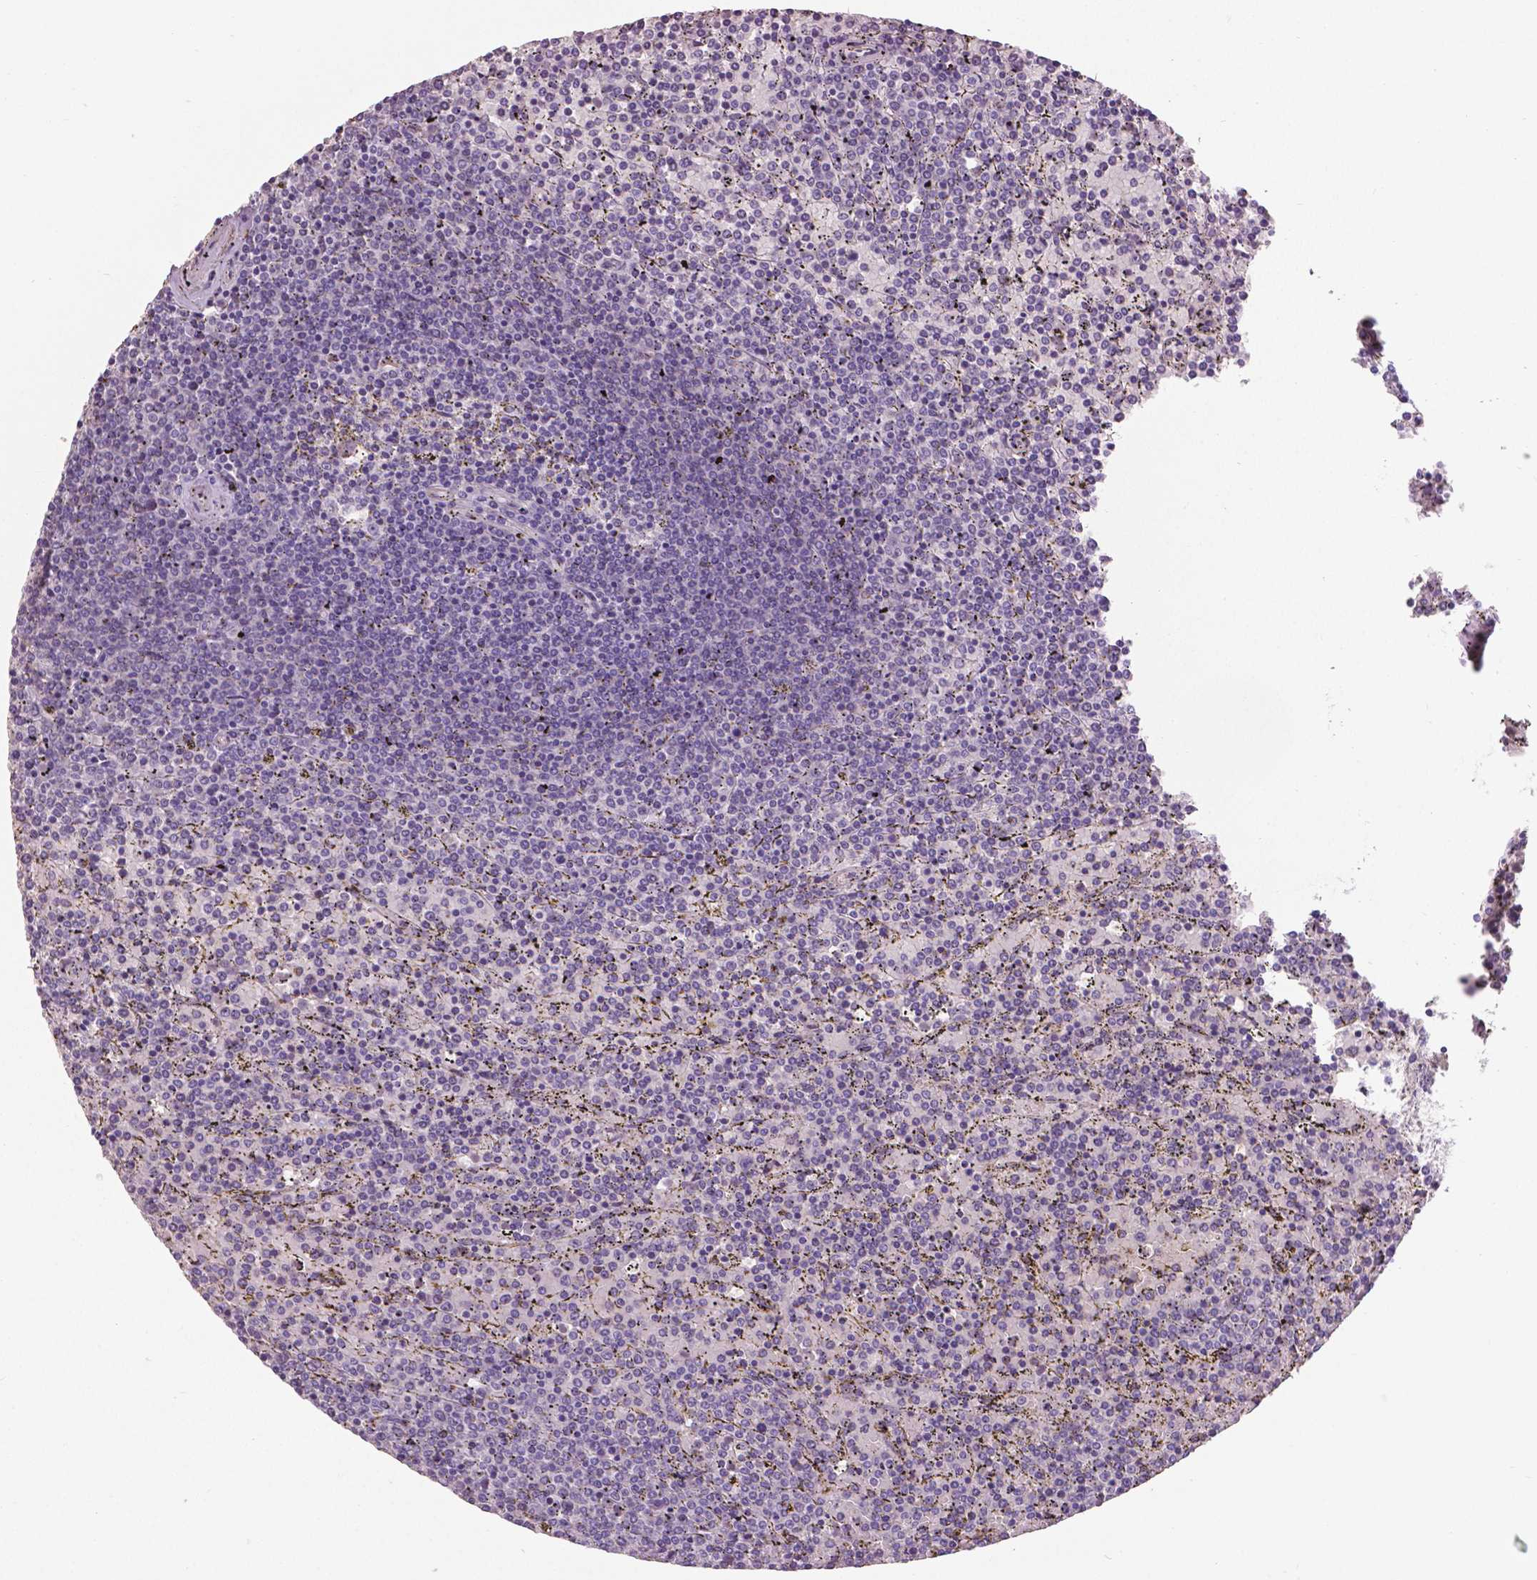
{"staining": {"intensity": "negative", "quantity": "none", "location": "none"}, "tissue": "lymphoma", "cell_type": "Tumor cells", "image_type": "cancer", "snomed": [{"axis": "morphology", "description": "Malignant lymphoma, non-Hodgkin's type, Low grade"}, {"axis": "topography", "description": "Spleen"}], "caption": "Immunohistochemistry photomicrograph of lymphoma stained for a protein (brown), which demonstrates no expression in tumor cells.", "gene": "FOXA1", "patient": {"sex": "female", "age": 77}}